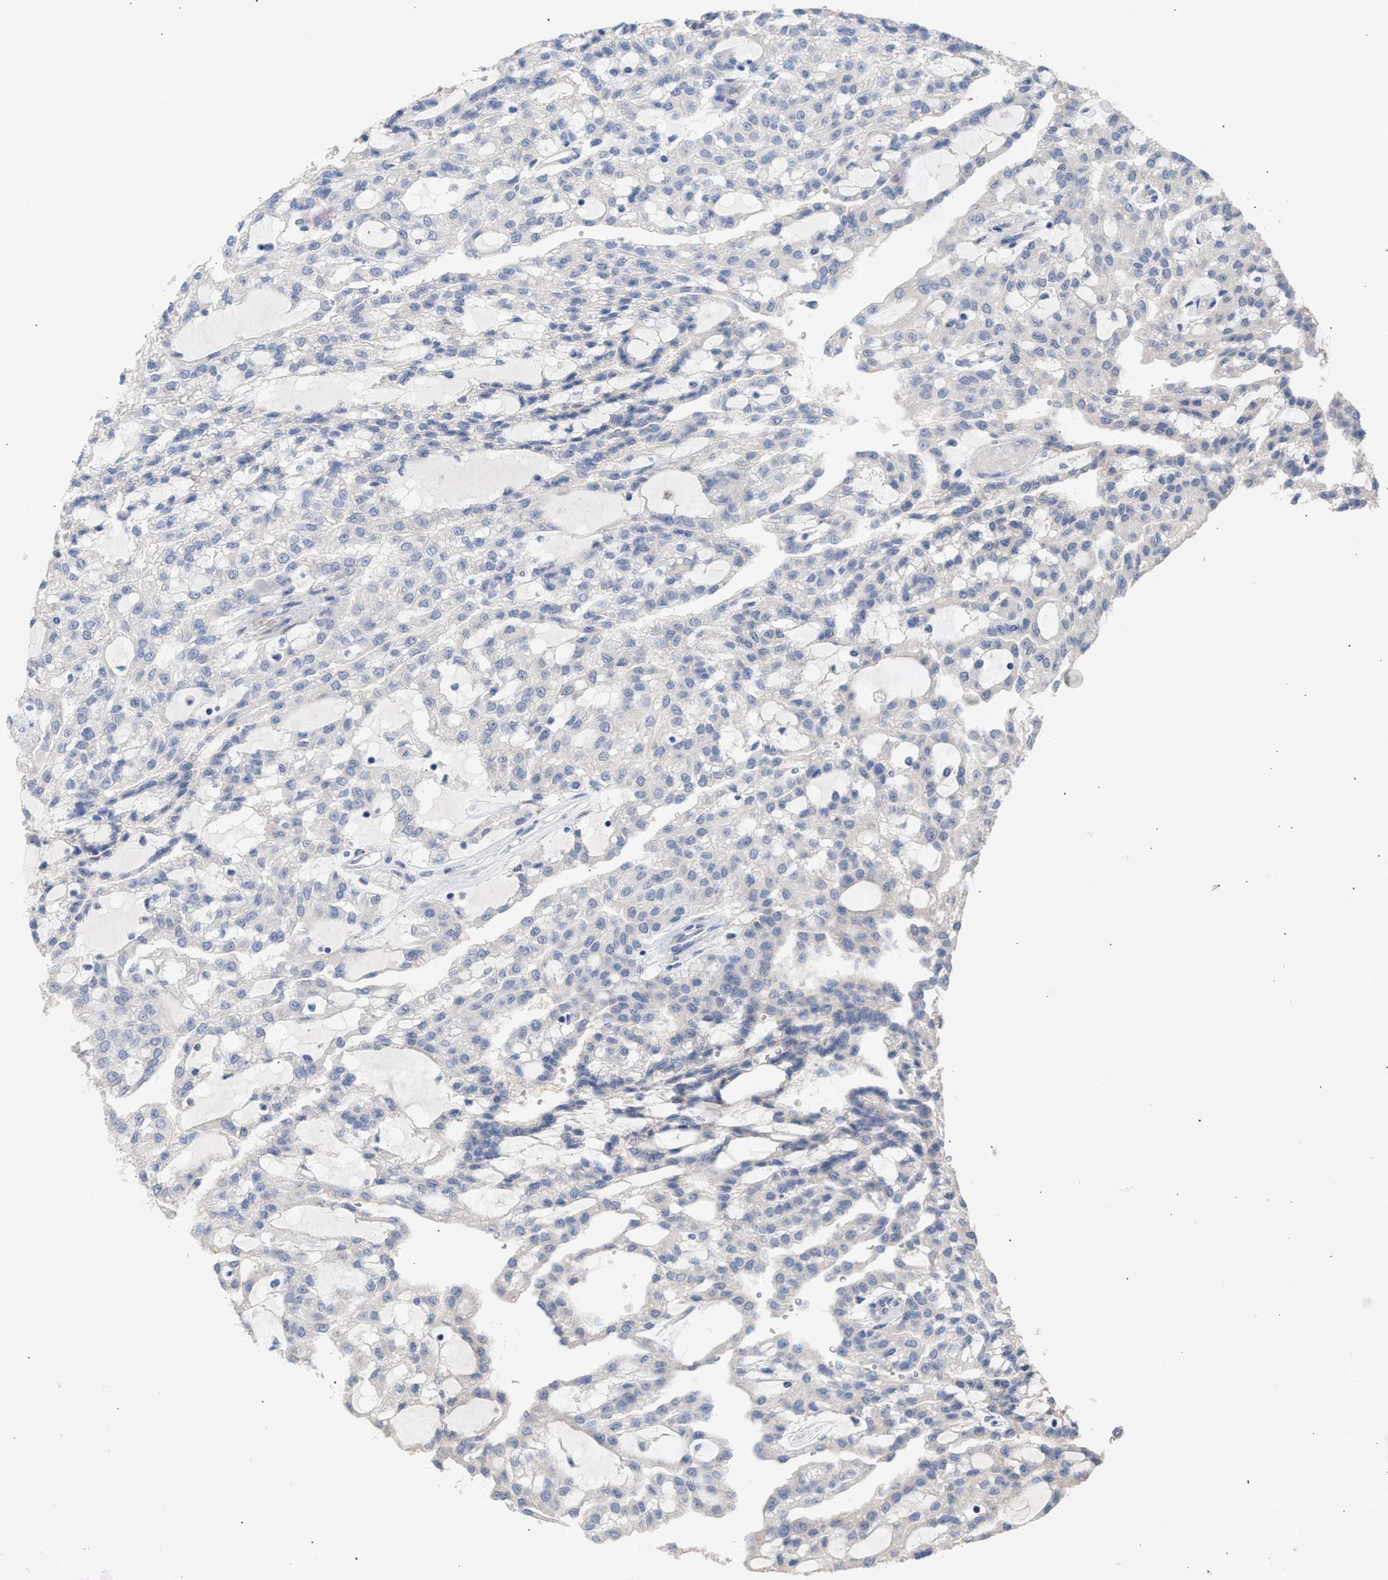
{"staining": {"intensity": "negative", "quantity": "none", "location": "none"}, "tissue": "renal cancer", "cell_type": "Tumor cells", "image_type": "cancer", "snomed": [{"axis": "morphology", "description": "Adenocarcinoma, NOS"}, {"axis": "topography", "description": "Kidney"}], "caption": "Immunohistochemistry (IHC) of human renal cancer (adenocarcinoma) demonstrates no expression in tumor cells.", "gene": "SELENOM", "patient": {"sex": "male", "age": 63}}